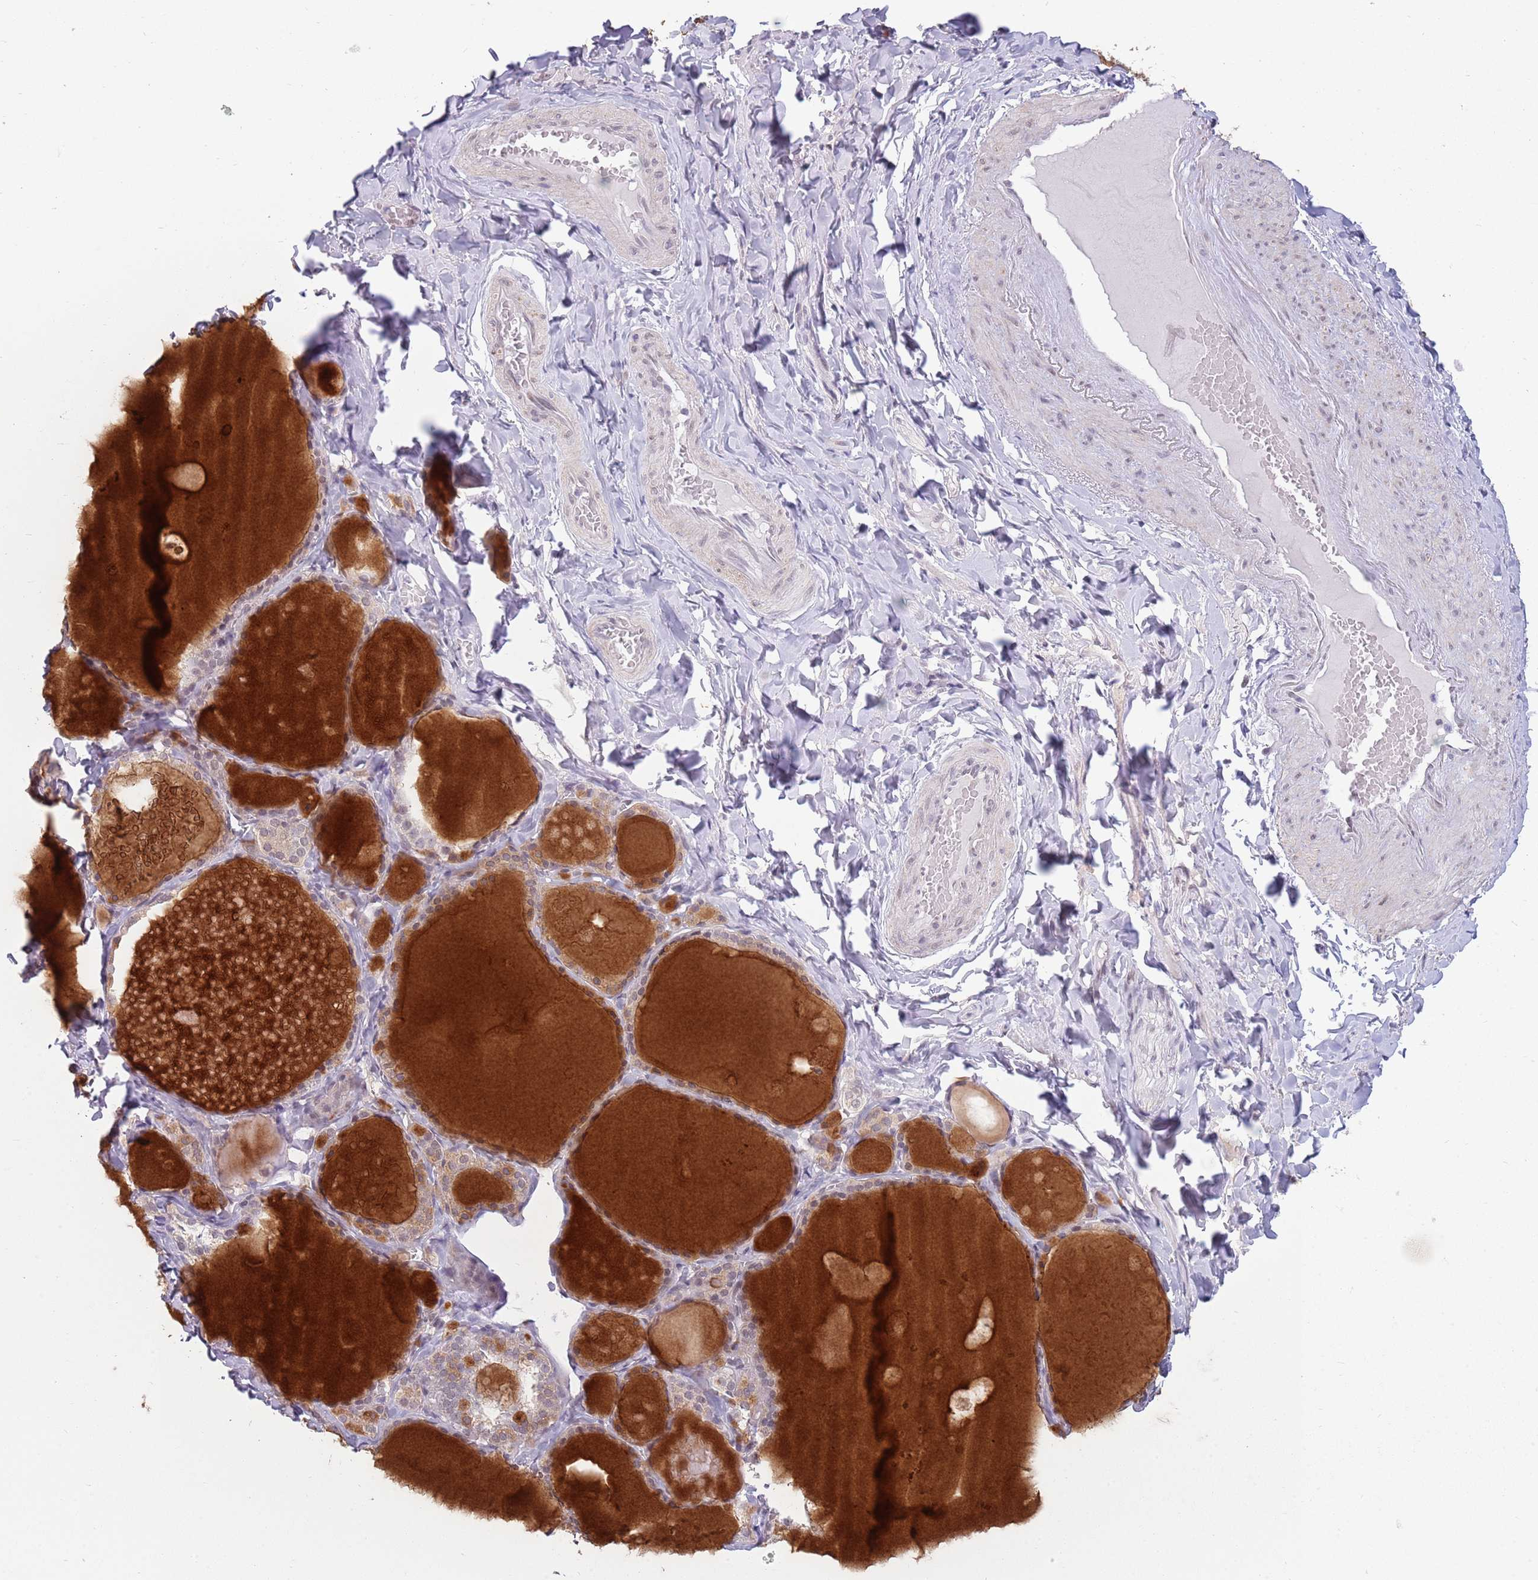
{"staining": {"intensity": "weak", "quantity": "<25%", "location": "cytoplasmic/membranous"}, "tissue": "thyroid gland", "cell_type": "Glandular cells", "image_type": "normal", "snomed": [{"axis": "morphology", "description": "Normal tissue, NOS"}, {"axis": "topography", "description": "Thyroid gland"}], "caption": "IHC of normal thyroid gland demonstrates no staining in glandular cells. (Immunohistochemistry (ihc), brightfield microscopy, high magnification).", "gene": "ZNF574", "patient": {"sex": "male", "age": 56}}